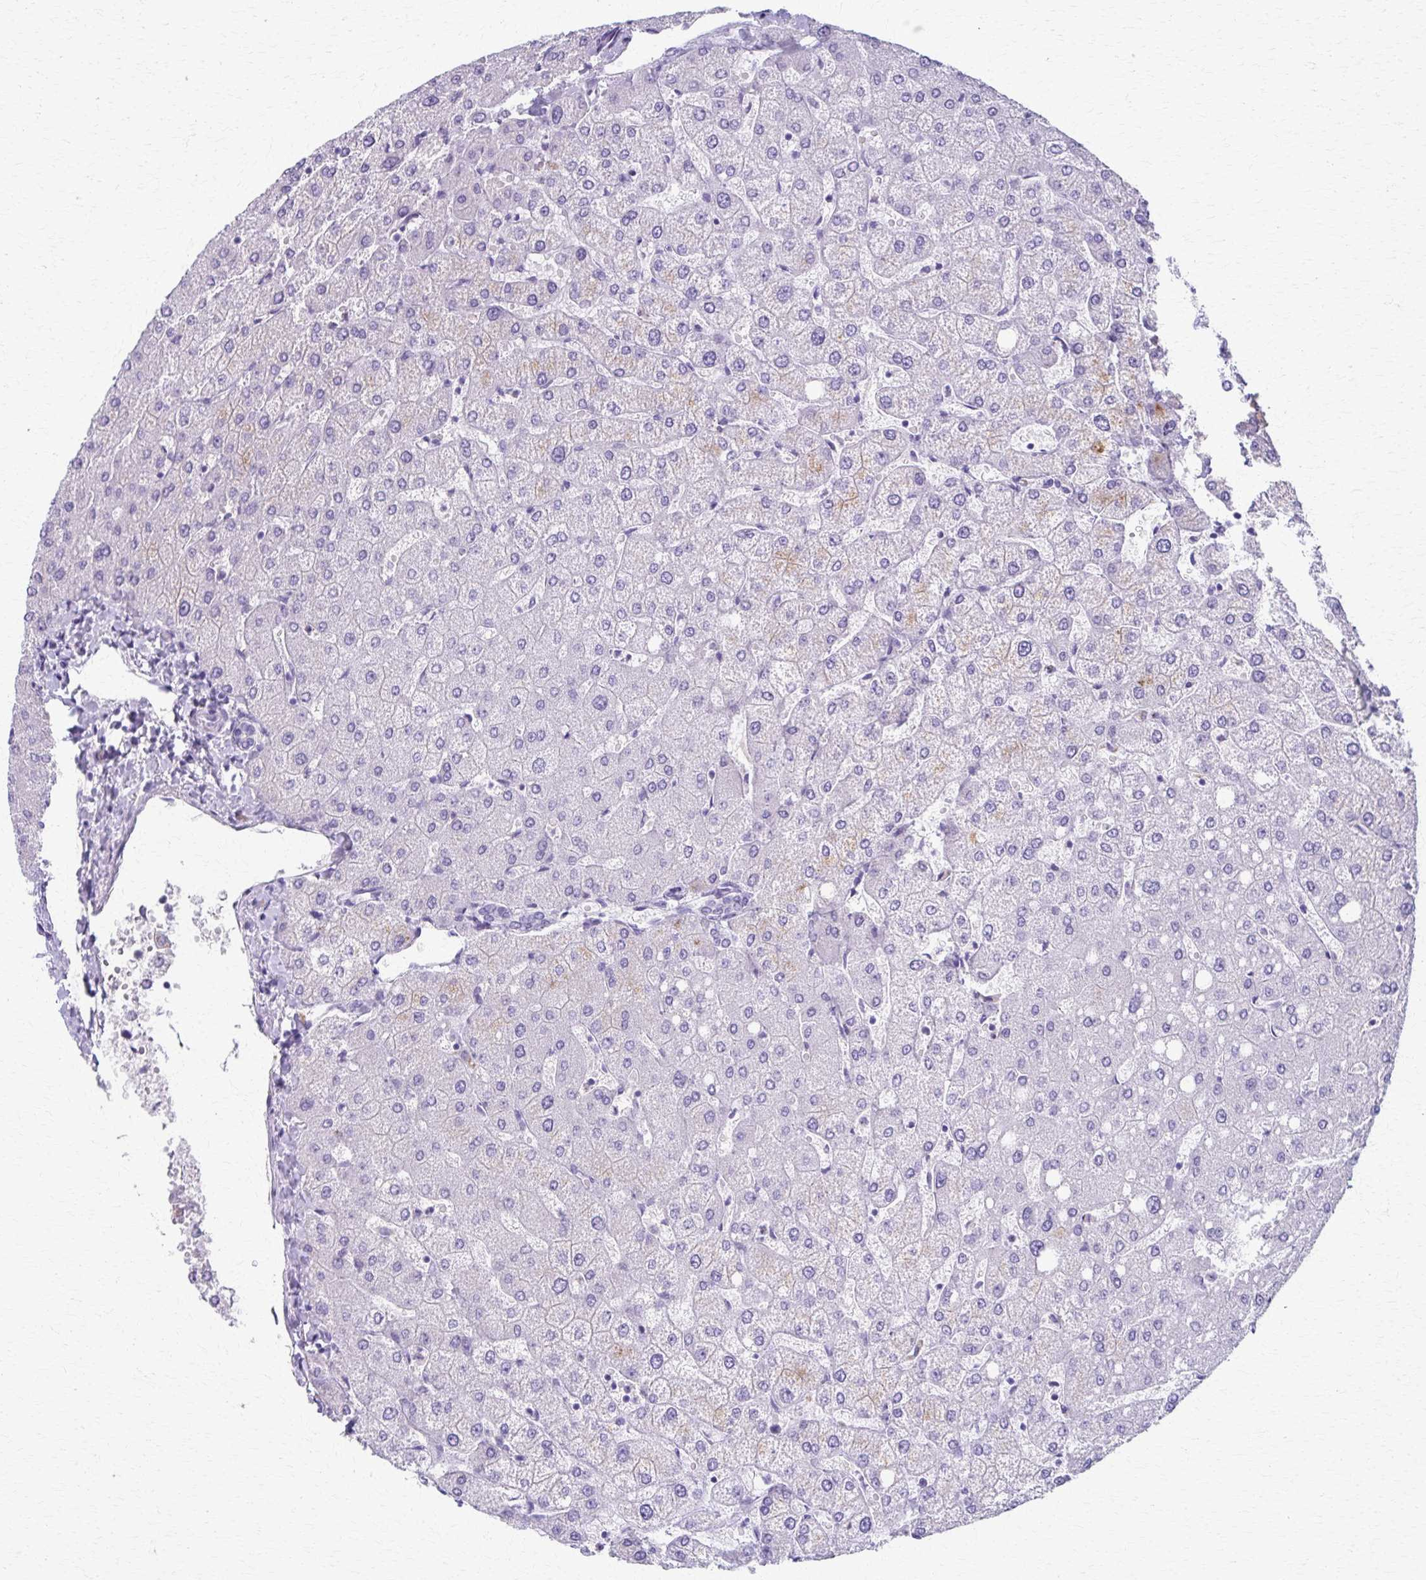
{"staining": {"intensity": "negative", "quantity": "none", "location": "none"}, "tissue": "liver", "cell_type": "Cholangiocytes", "image_type": "normal", "snomed": [{"axis": "morphology", "description": "Normal tissue, NOS"}, {"axis": "topography", "description": "Liver"}], "caption": "Micrograph shows no significant protein positivity in cholangiocytes of unremarkable liver. (DAB immunohistochemistry (IHC), high magnification).", "gene": "TMEM60", "patient": {"sex": "female", "age": 54}}